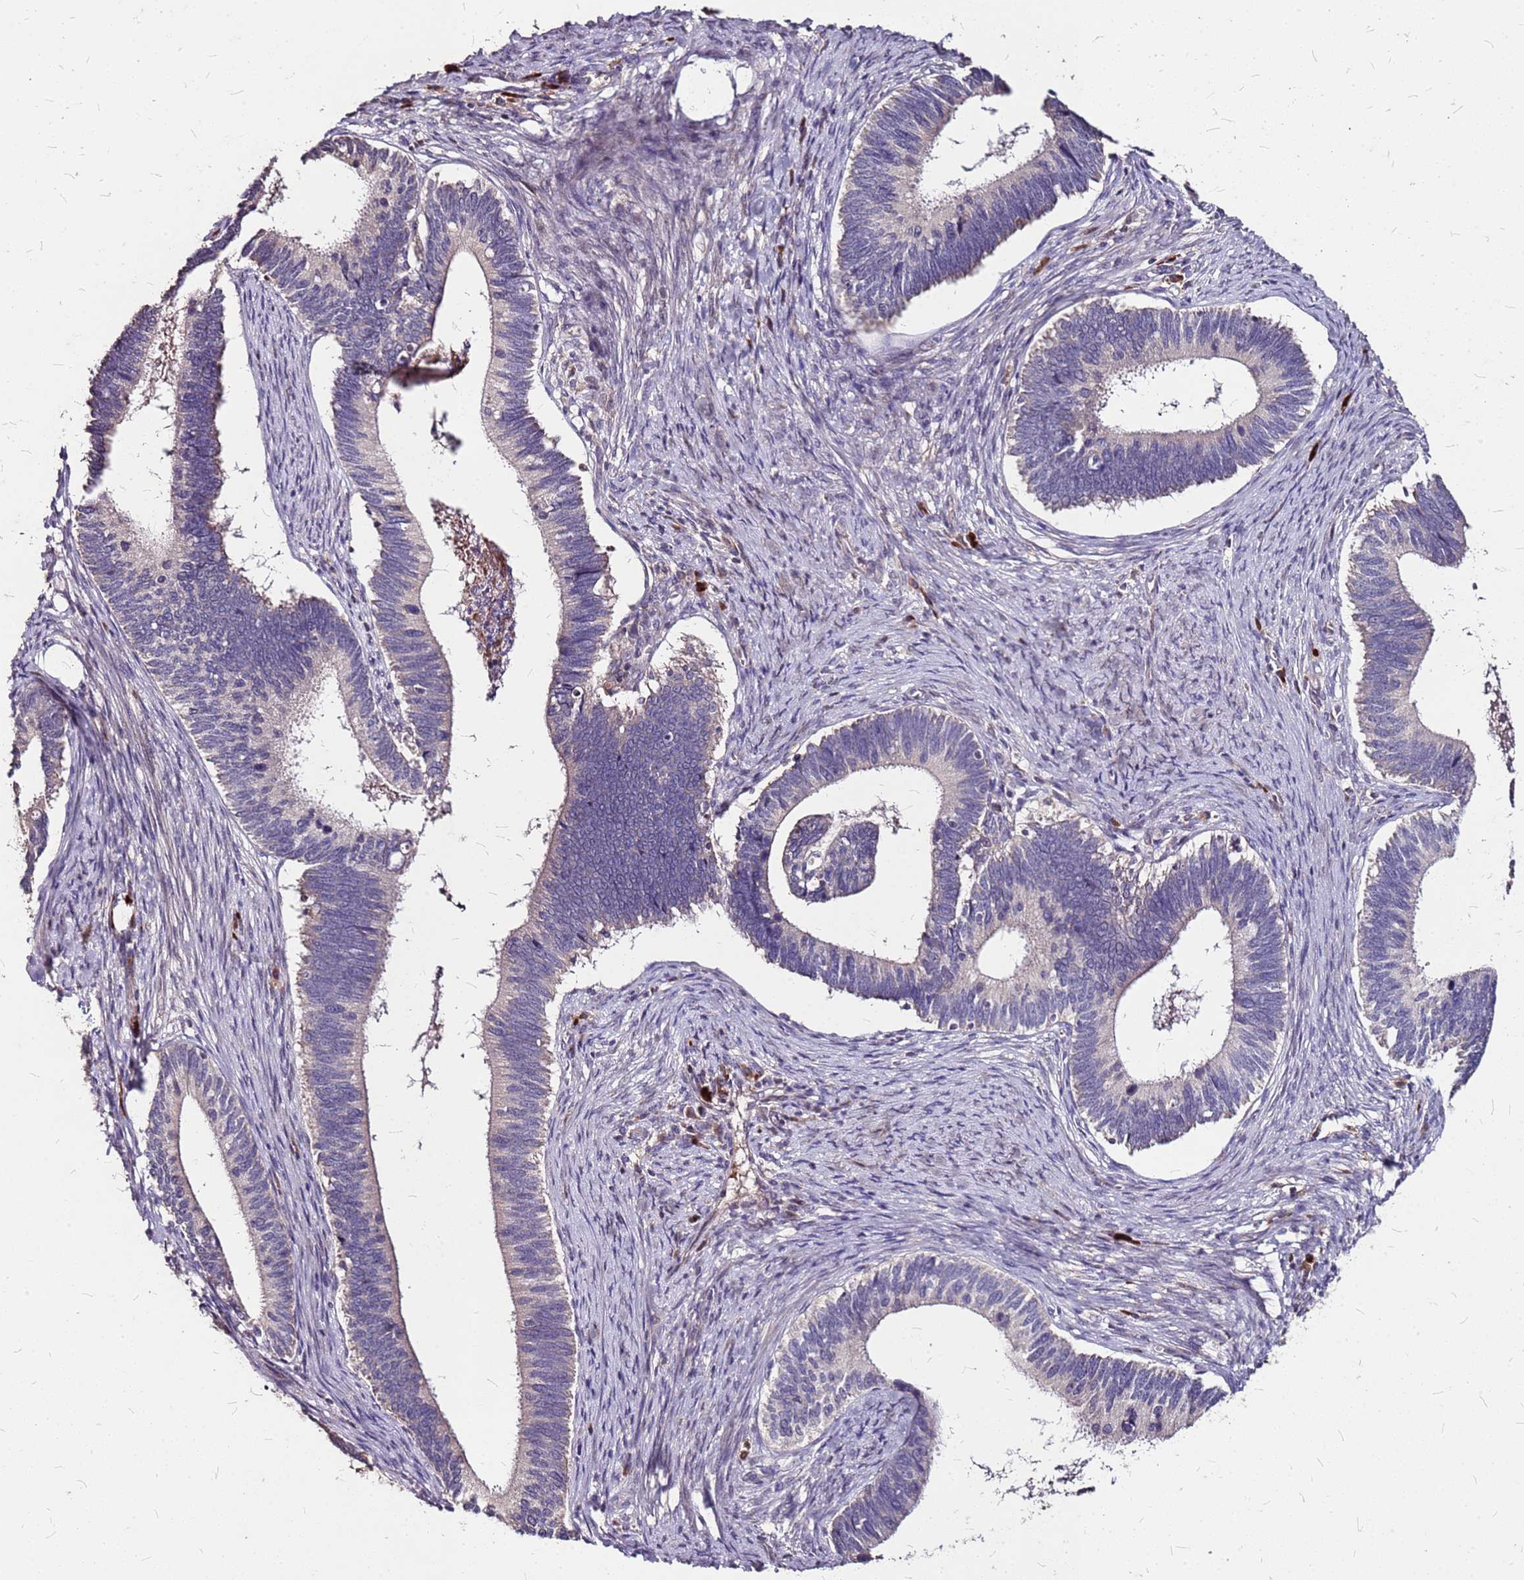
{"staining": {"intensity": "moderate", "quantity": "<25%", "location": "cytoplasmic/membranous"}, "tissue": "cervical cancer", "cell_type": "Tumor cells", "image_type": "cancer", "snomed": [{"axis": "morphology", "description": "Adenocarcinoma, NOS"}, {"axis": "topography", "description": "Cervix"}], "caption": "The immunohistochemical stain shows moderate cytoplasmic/membranous expression in tumor cells of cervical cancer (adenocarcinoma) tissue. (DAB (3,3'-diaminobenzidine) IHC, brown staining for protein, blue staining for nuclei).", "gene": "DCDC2C", "patient": {"sex": "female", "age": 42}}